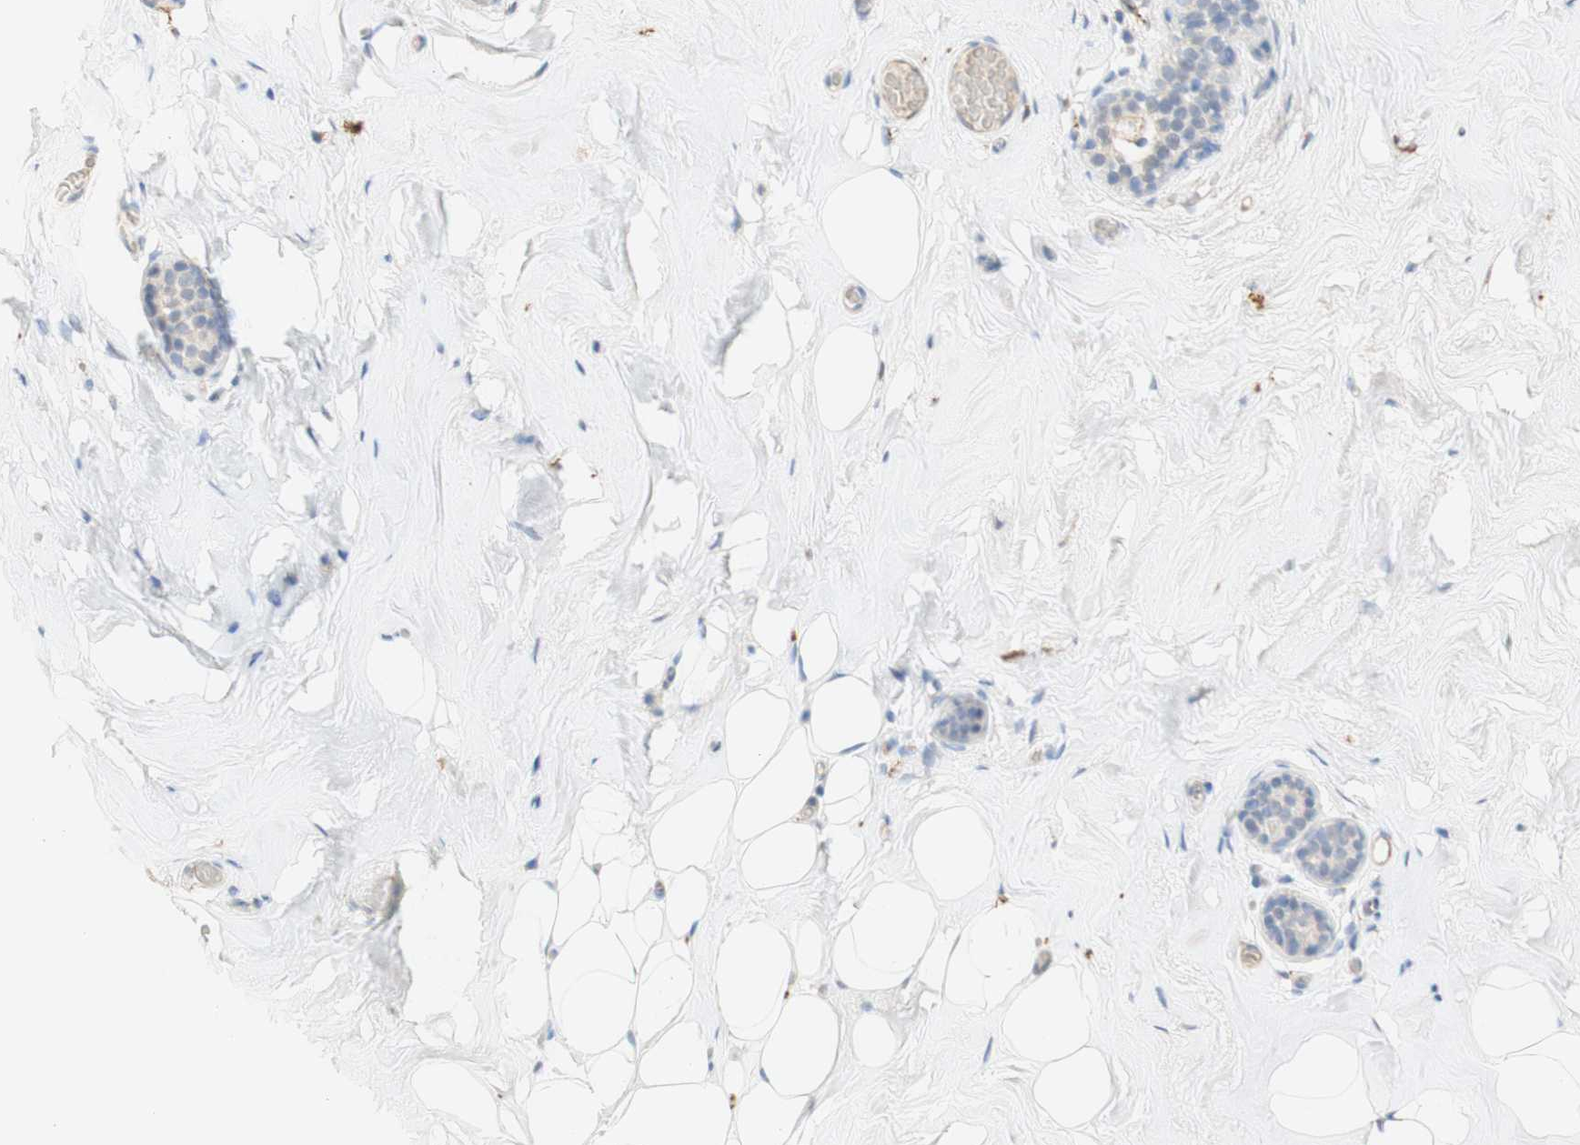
{"staining": {"intensity": "negative", "quantity": "none", "location": "none"}, "tissue": "breast", "cell_type": "Adipocytes", "image_type": "normal", "snomed": [{"axis": "morphology", "description": "Normal tissue, NOS"}, {"axis": "topography", "description": "Breast"}], "caption": "This is an IHC photomicrograph of normal breast. There is no staining in adipocytes.", "gene": "FCGRT", "patient": {"sex": "female", "age": 75}}